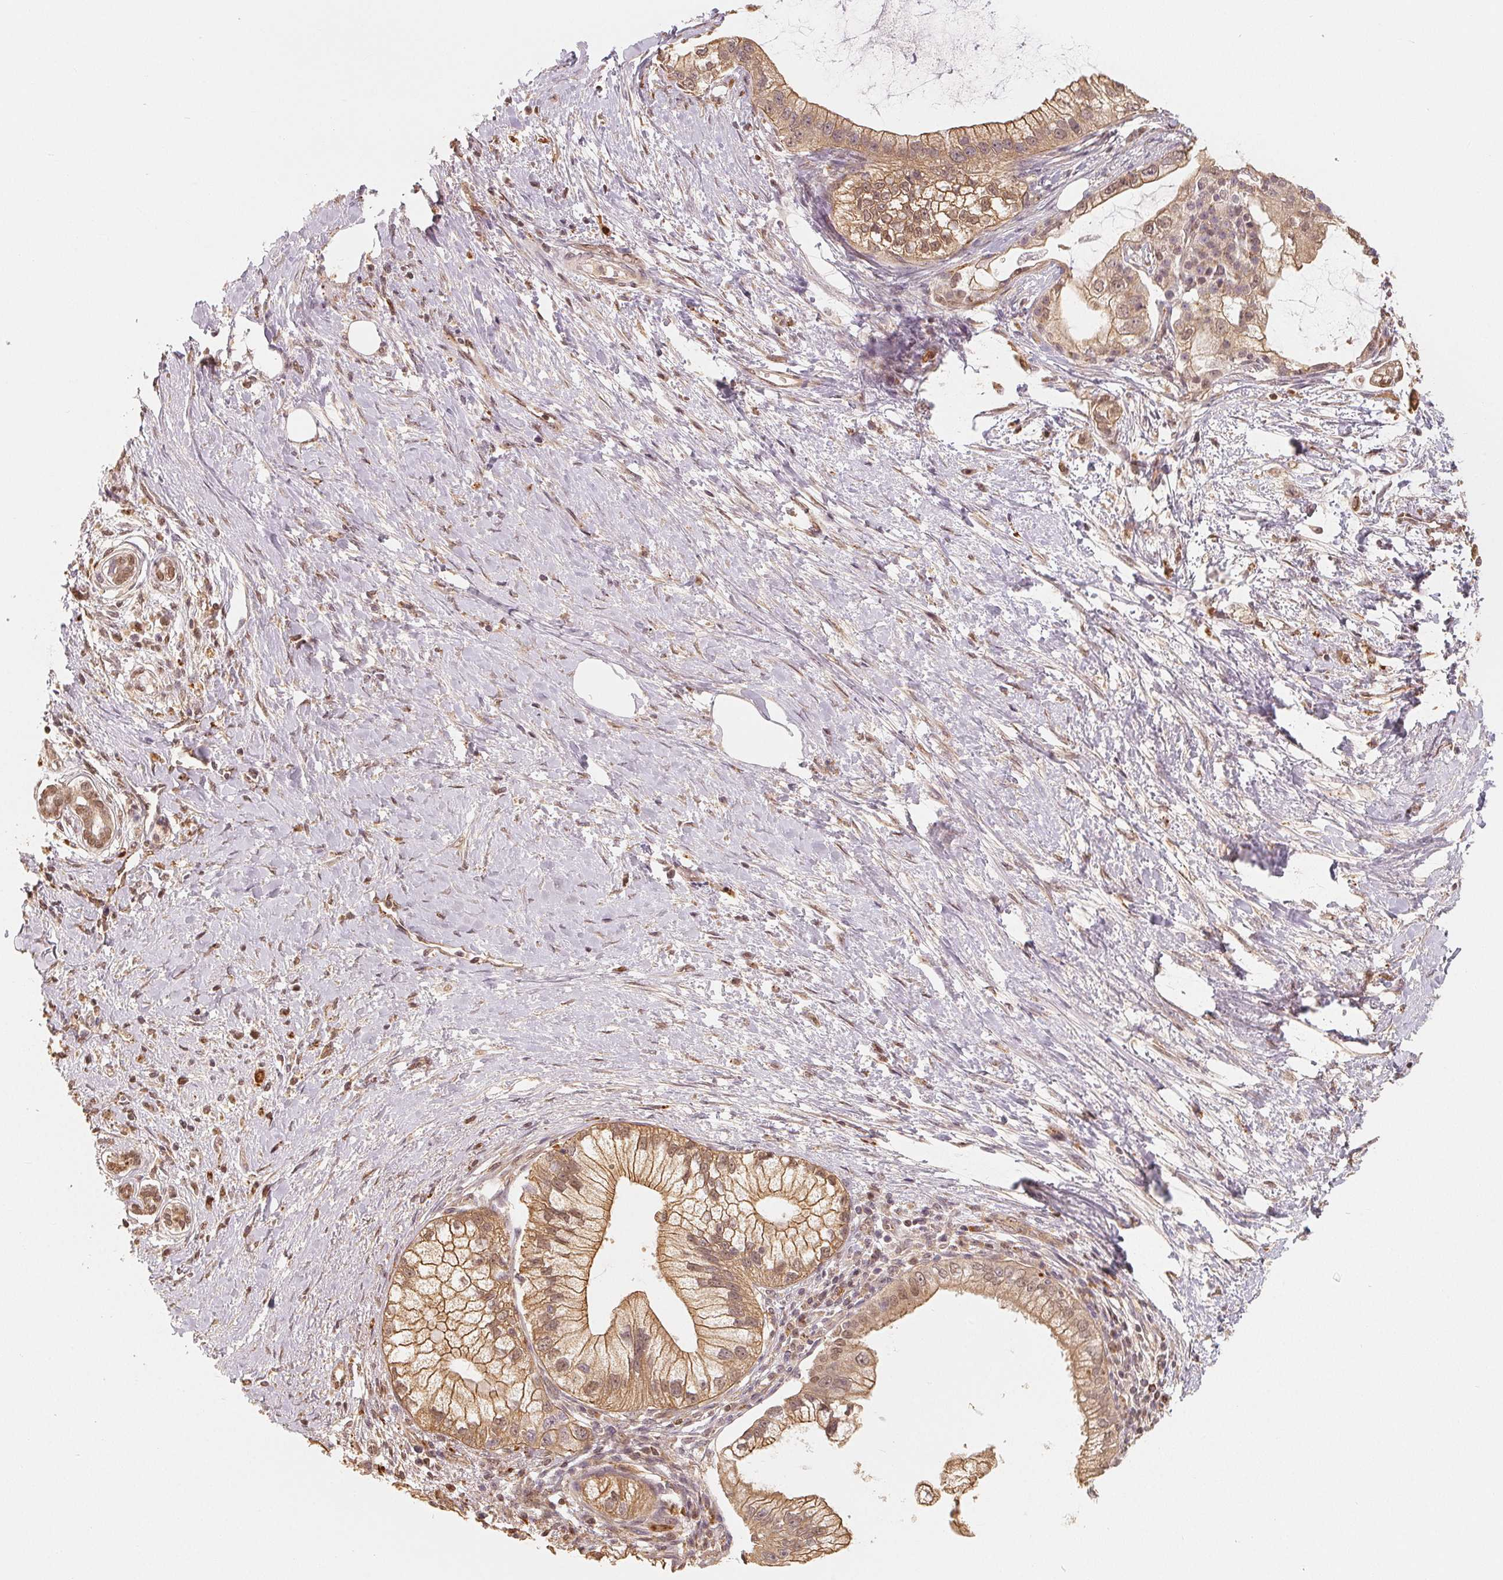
{"staining": {"intensity": "moderate", "quantity": ">75%", "location": "cytoplasmic/membranous,nuclear"}, "tissue": "pancreatic cancer", "cell_type": "Tumor cells", "image_type": "cancer", "snomed": [{"axis": "morphology", "description": "Adenocarcinoma, NOS"}, {"axis": "topography", "description": "Pancreas"}], "caption": "IHC of pancreatic adenocarcinoma demonstrates medium levels of moderate cytoplasmic/membranous and nuclear staining in approximately >75% of tumor cells.", "gene": "GUSB", "patient": {"sex": "male", "age": 70}}